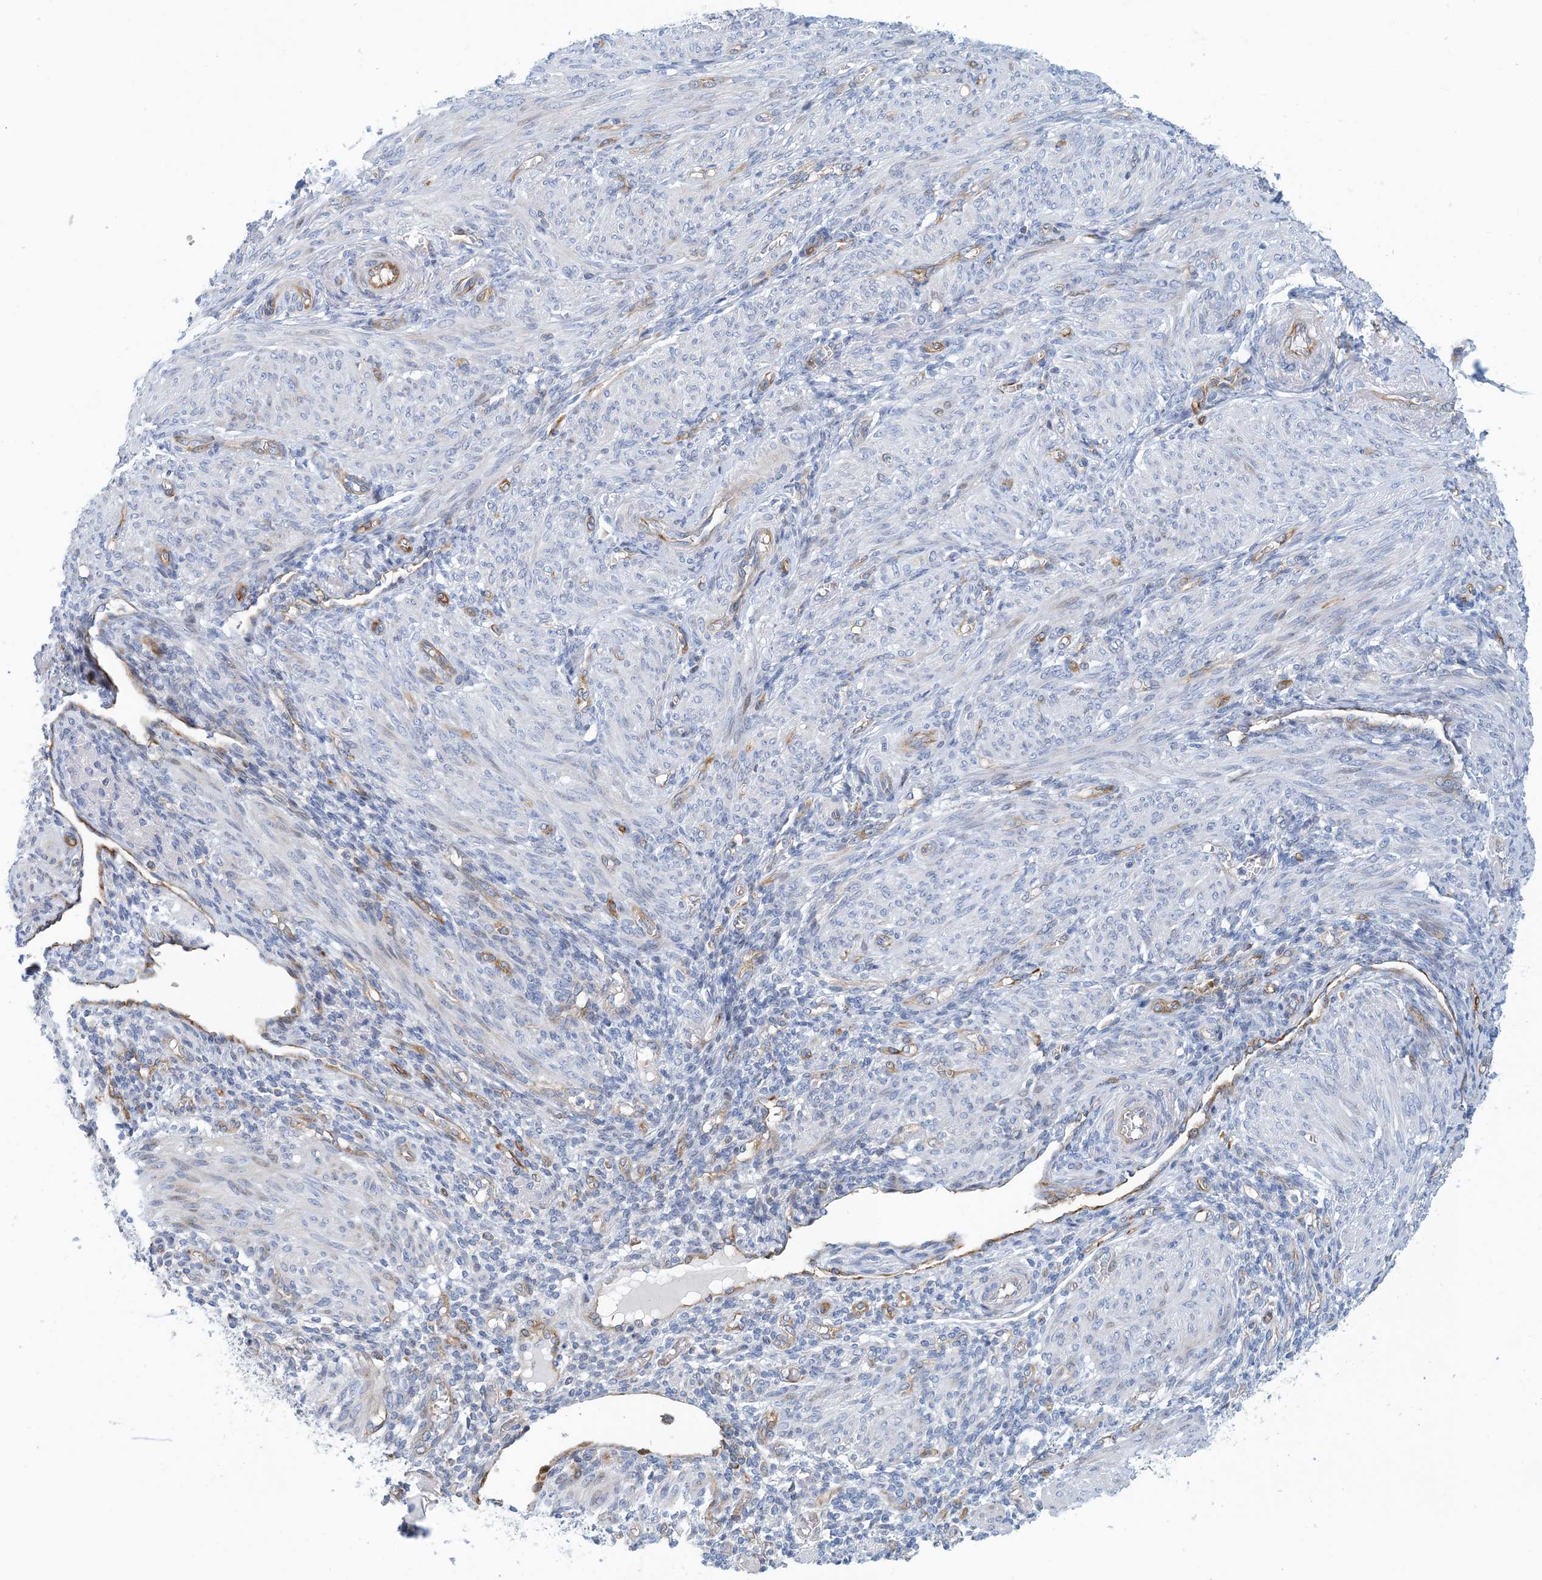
{"staining": {"intensity": "negative", "quantity": "none", "location": "none"}, "tissue": "smooth muscle", "cell_type": "Smooth muscle cells", "image_type": "normal", "snomed": [{"axis": "morphology", "description": "Normal tissue, NOS"}, {"axis": "topography", "description": "Smooth muscle"}], "caption": "The photomicrograph exhibits no staining of smooth muscle cells in unremarkable smooth muscle. (Brightfield microscopy of DAB IHC at high magnification).", "gene": "PCDHA2", "patient": {"sex": "female", "age": 39}}